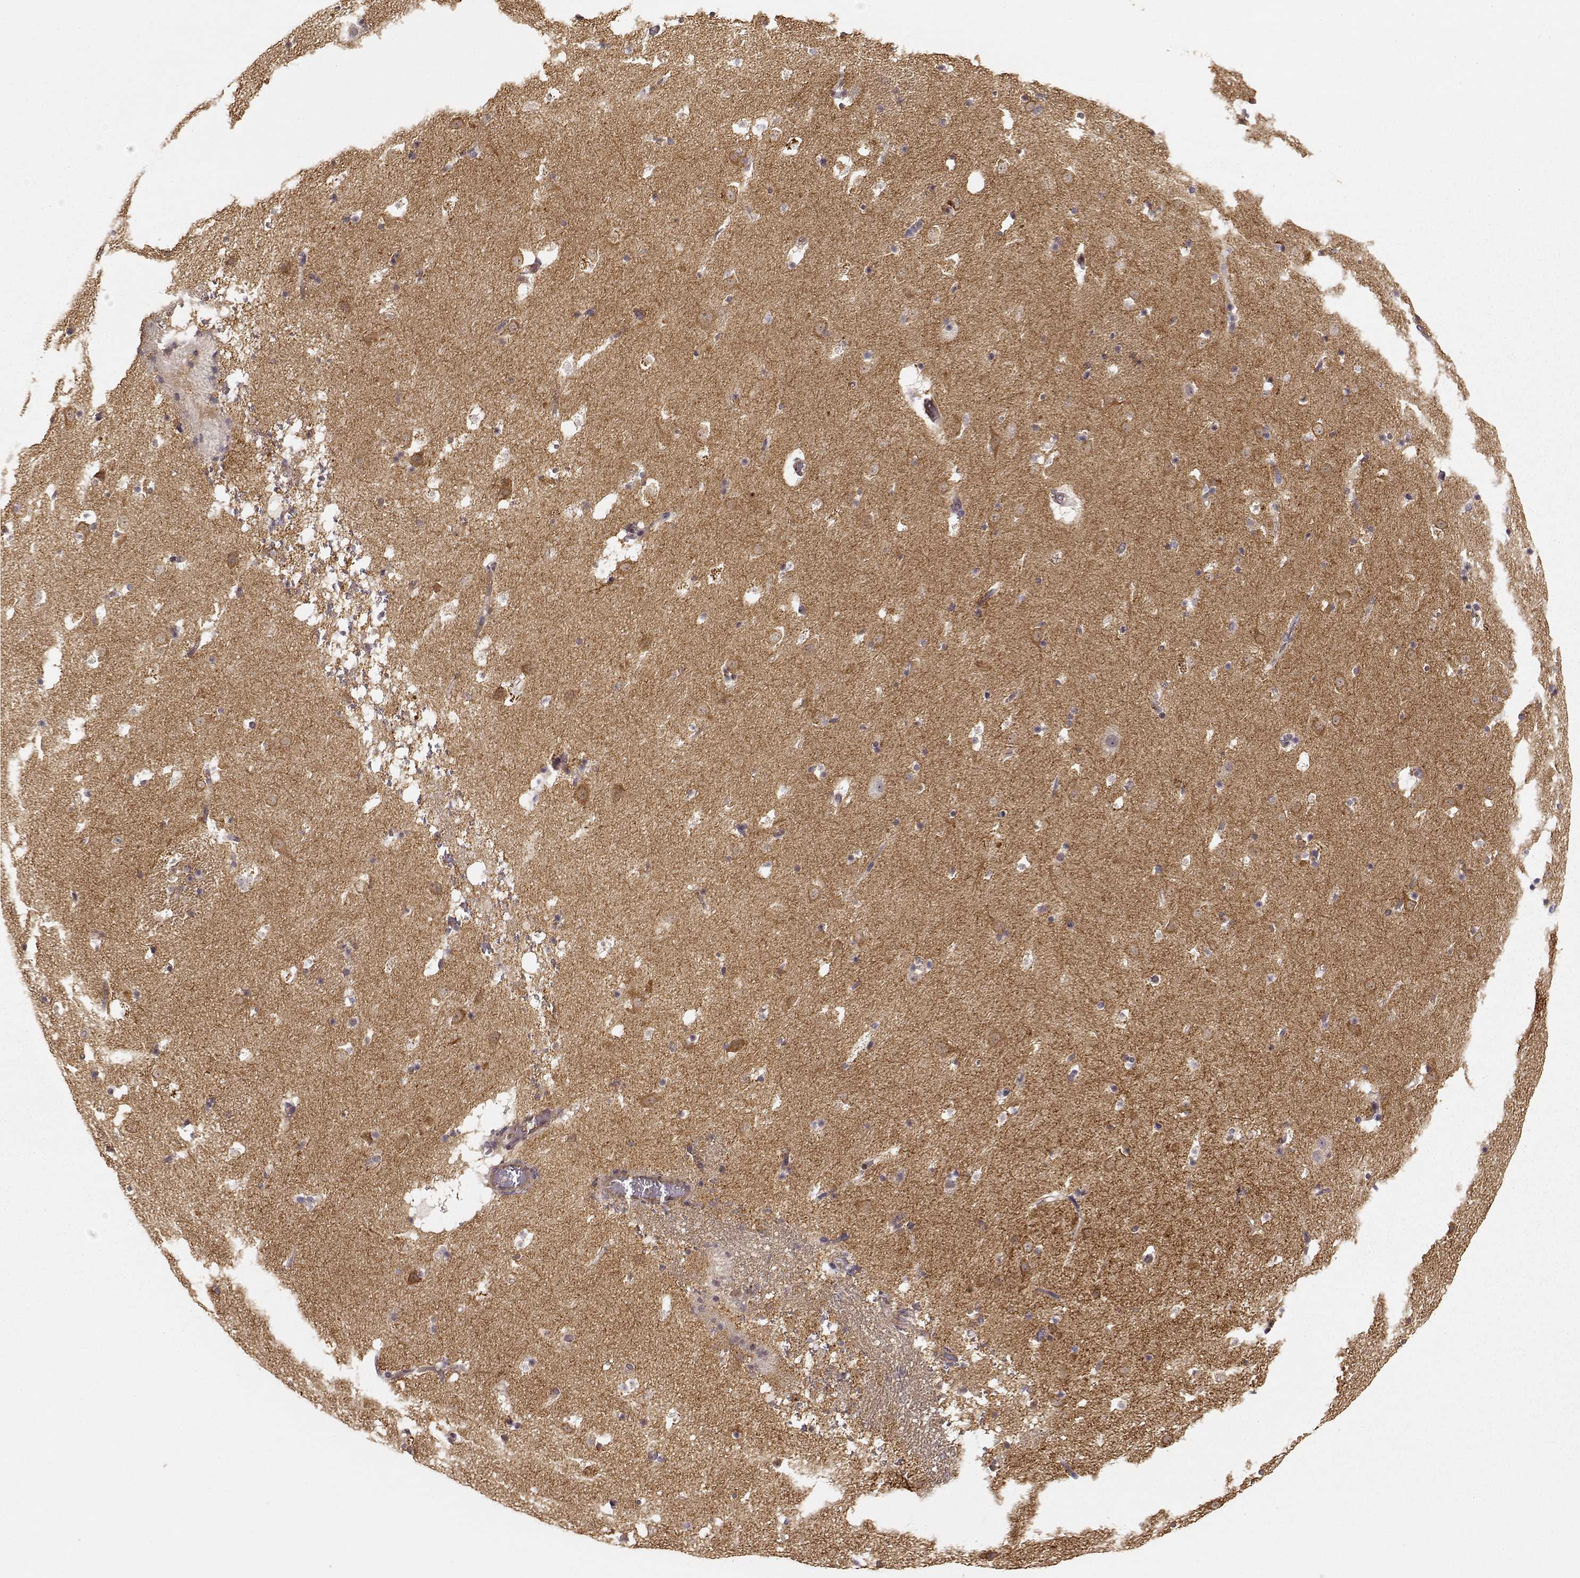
{"staining": {"intensity": "strong", "quantity": "<25%", "location": "cytoplasmic/membranous"}, "tissue": "caudate", "cell_type": "Glial cells", "image_type": "normal", "snomed": [{"axis": "morphology", "description": "Normal tissue, NOS"}, {"axis": "topography", "description": "Lateral ventricle wall"}], "caption": "Caudate stained with DAB immunohistochemistry (IHC) displays medium levels of strong cytoplasmic/membranous expression in approximately <25% of glial cells. Nuclei are stained in blue.", "gene": "ARHGEF2", "patient": {"sex": "female", "age": 42}}